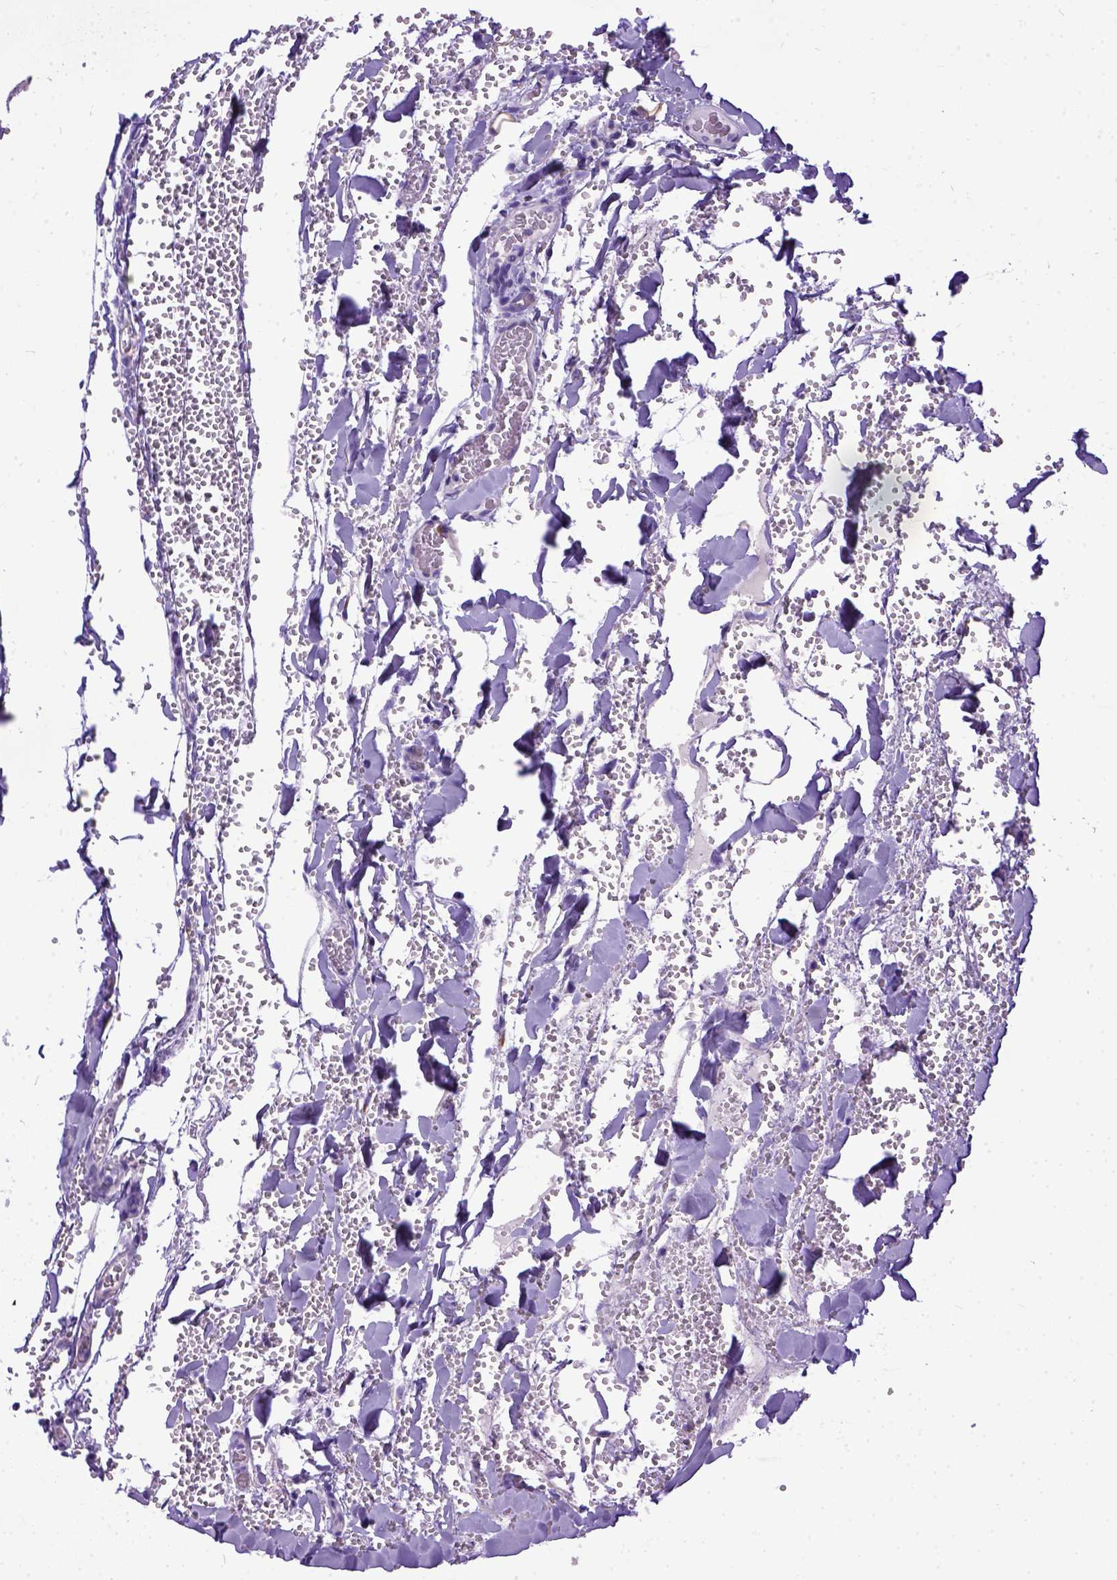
{"staining": {"intensity": "negative", "quantity": "none", "location": "none"}, "tissue": "thyroid cancer", "cell_type": "Tumor cells", "image_type": "cancer", "snomed": [{"axis": "morphology", "description": "Papillary adenocarcinoma, NOS"}, {"axis": "topography", "description": "Thyroid gland"}], "caption": "IHC of papillary adenocarcinoma (thyroid) displays no positivity in tumor cells.", "gene": "IGF2", "patient": {"sex": "male", "age": 20}}